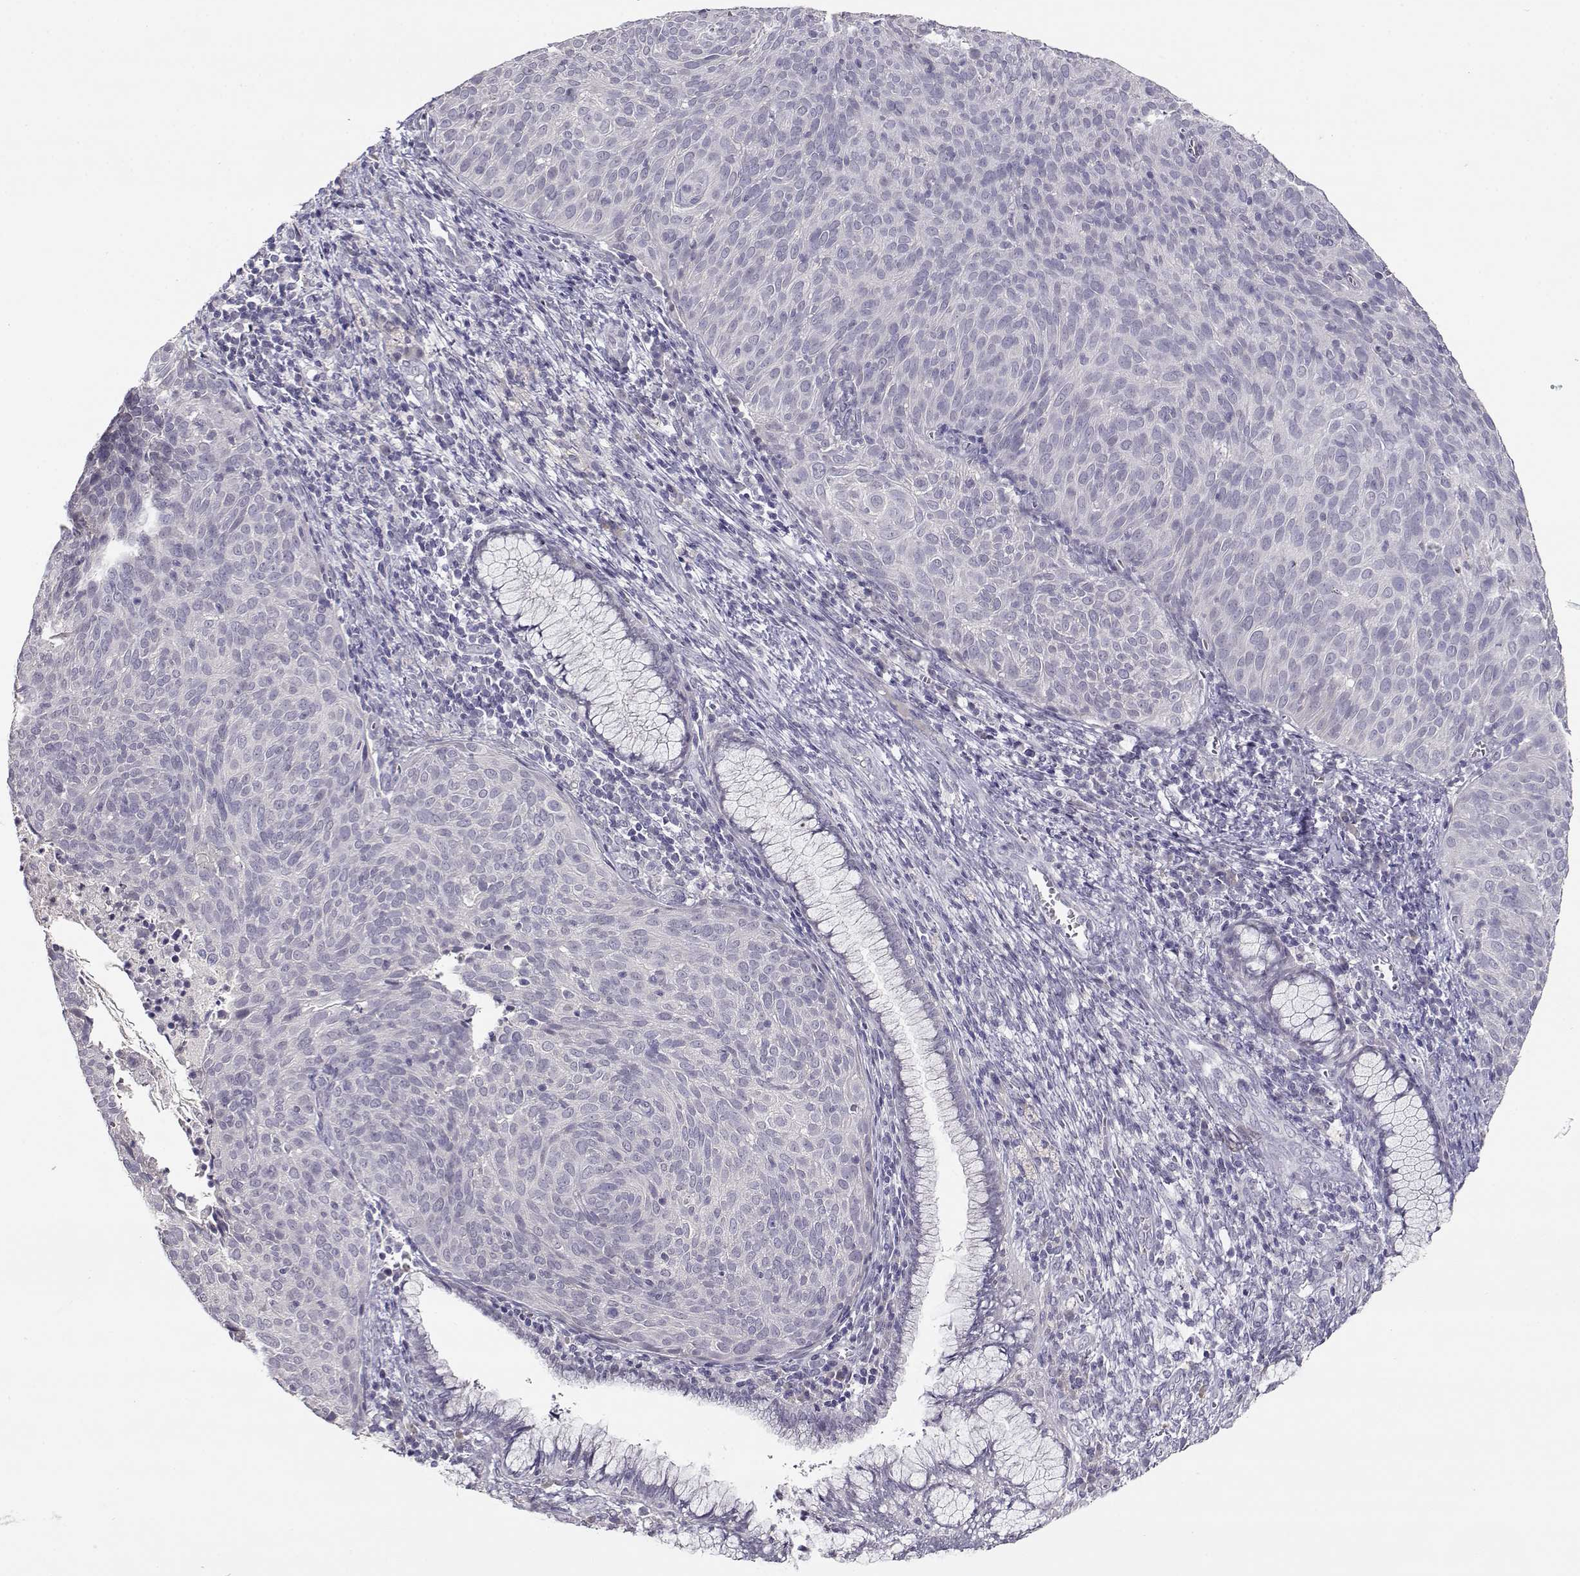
{"staining": {"intensity": "negative", "quantity": "none", "location": "none"}, "tissue": "cervical cancer", "cell_type": "Tumor cells", "image_type": "cancer", "snomed": [{"axis": "morphology", "description": "Squamous cell carcinoma, NOS"}, {"axis": "topography", "description": "Cervix"}], "caption": "IHC image of cervical cancer (squamous cell carcinoma) stained for a protein (brown), which displays no staining in tumor cells.", "gene": "RHOXF2", "patient": {"sex": "female", "age": 39}}